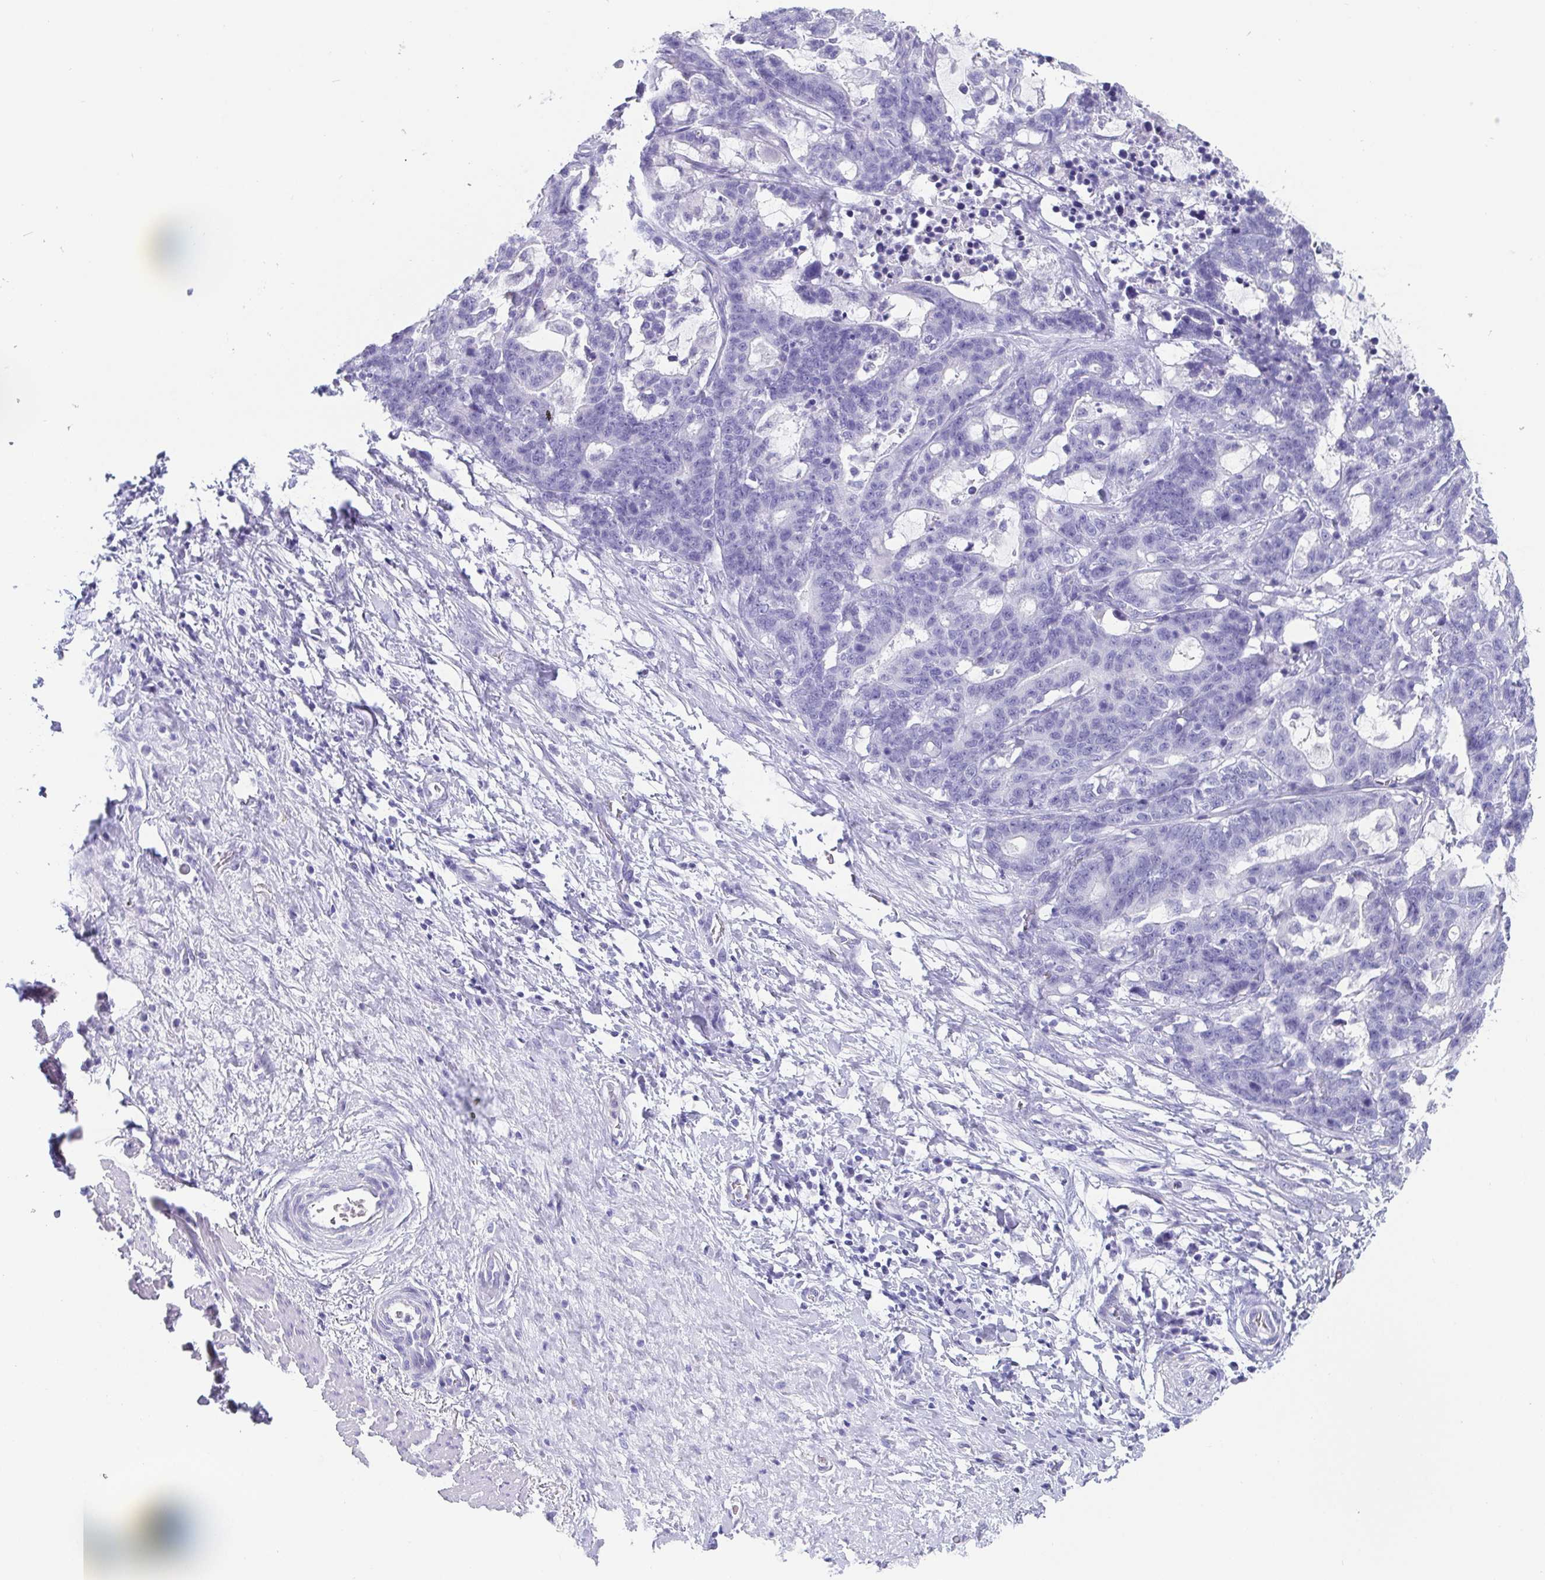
{"staining": {"intensity": "negative", "quantity": "none", "location": "none"}, "tissue": "stomach cancer", "cell_type": "Tumor cells", "image_type": "cancer", "snomed": [{"axis": "morphology", "description": "Normal tissue, NOS"}, {"axis": "morphology", "description": "Adenocarcinoma, NOS"}, {"axis": "topography", "description": "Stomach"}], "caption": "An immunohistochemistry (IHC) histopathology image of adenocarcinoma (stomach) is shown. There is no staining in tumor cells of adenocarcinoma (stomach).", "gene": "SCGN", "patient": {"sex": "female", "age": 64}}